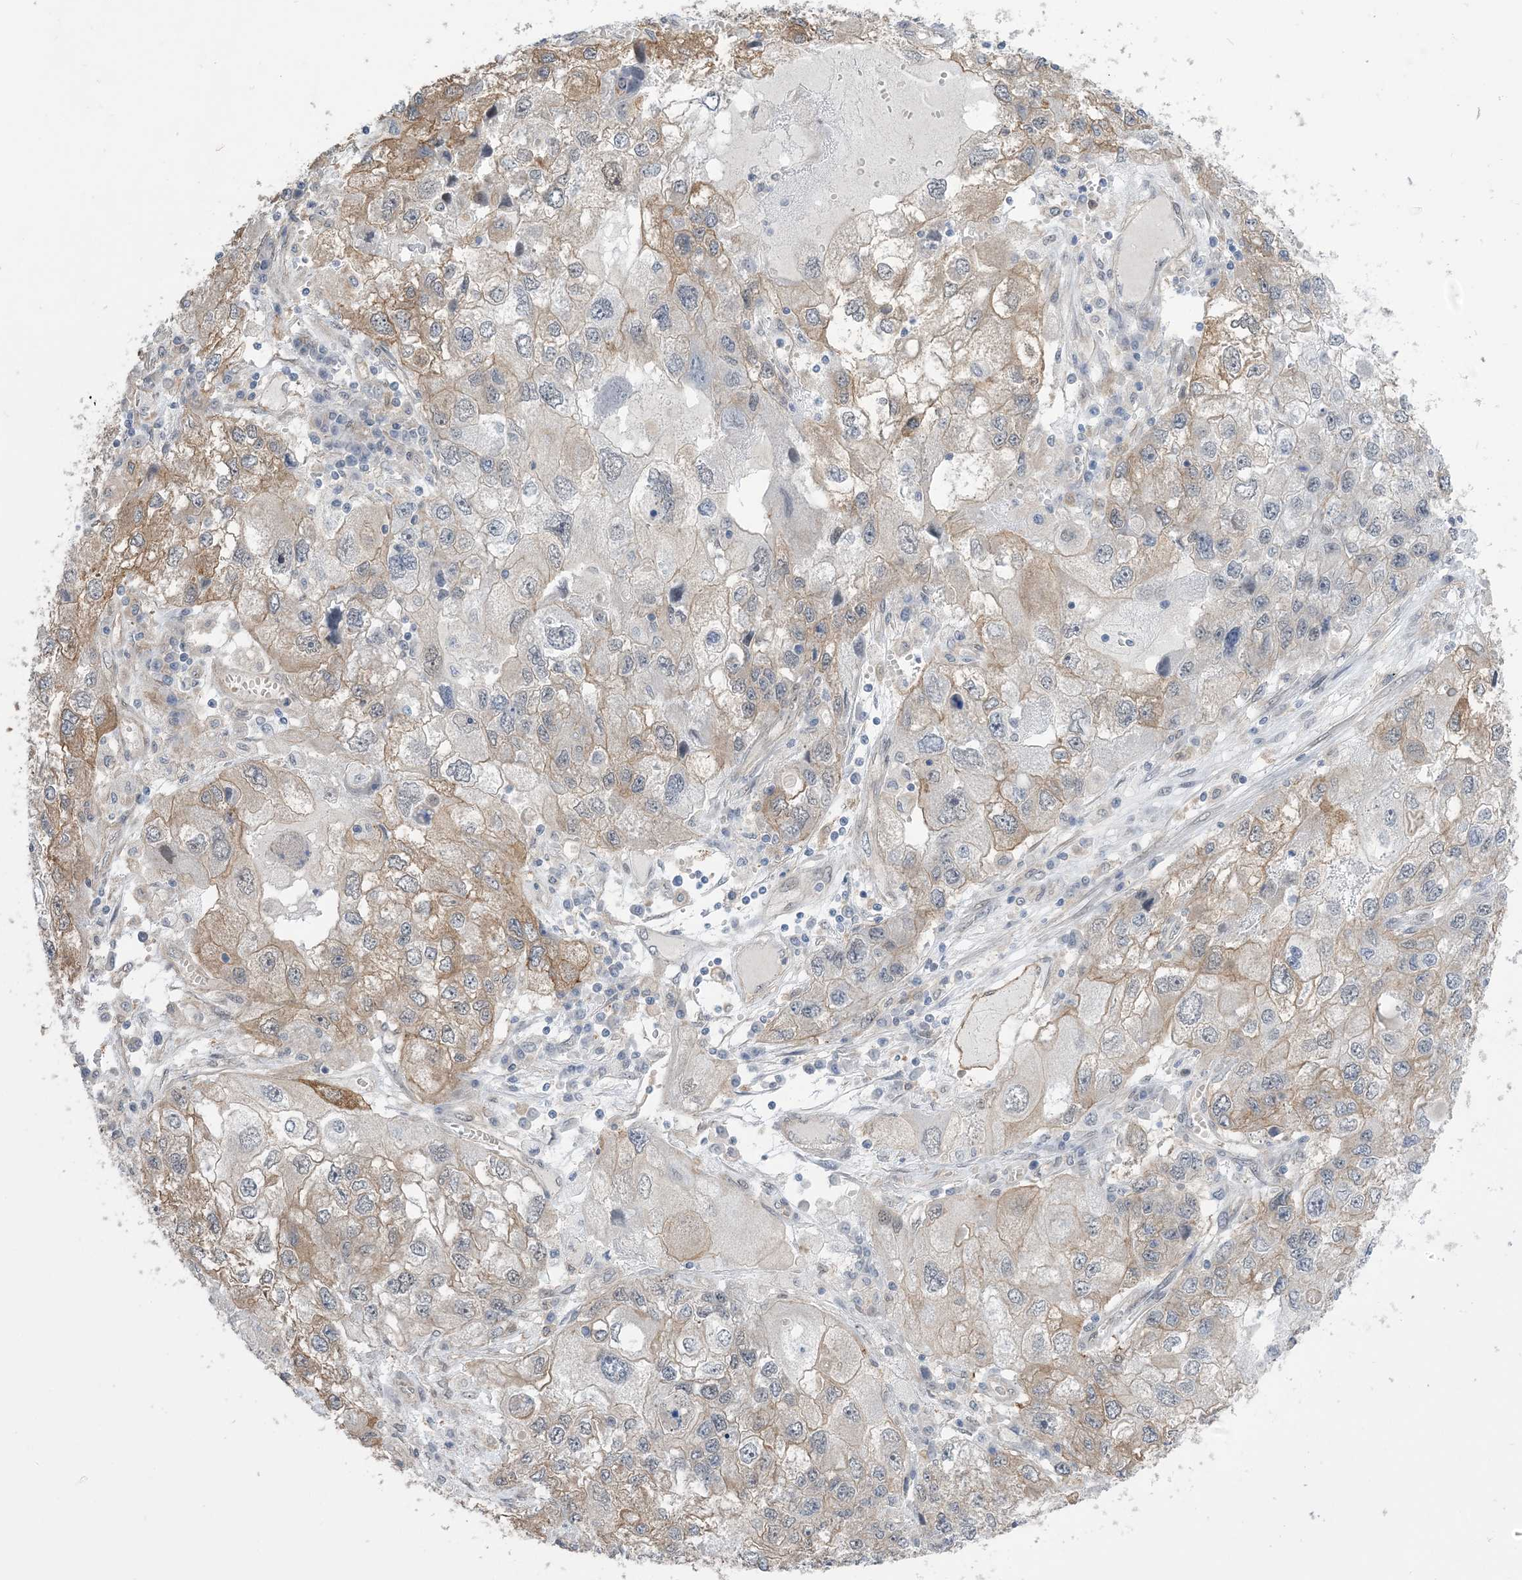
{"staining": {"intensity": "weak", "quantity": "25%-75%", "location": "cytoplasmic/membranous"}, "tissue": "endometrial cancer", "cell_type": "Tumor cells", "image_type": "cancer", "snomed": [{"axis": "morphology", "description": "Adenocarcinoma, NOS"}, {"axis": "topography", "description": "Endometrium"}], "caption": "Protein analysis of adenocarcinoma (endometrial) tissue displays weak cytoplasmic/membranous positivity in approximately 25%-75% of tumor cells.", "gene": "ZNF8", "patient": {"sex": "female", "age": 49}}